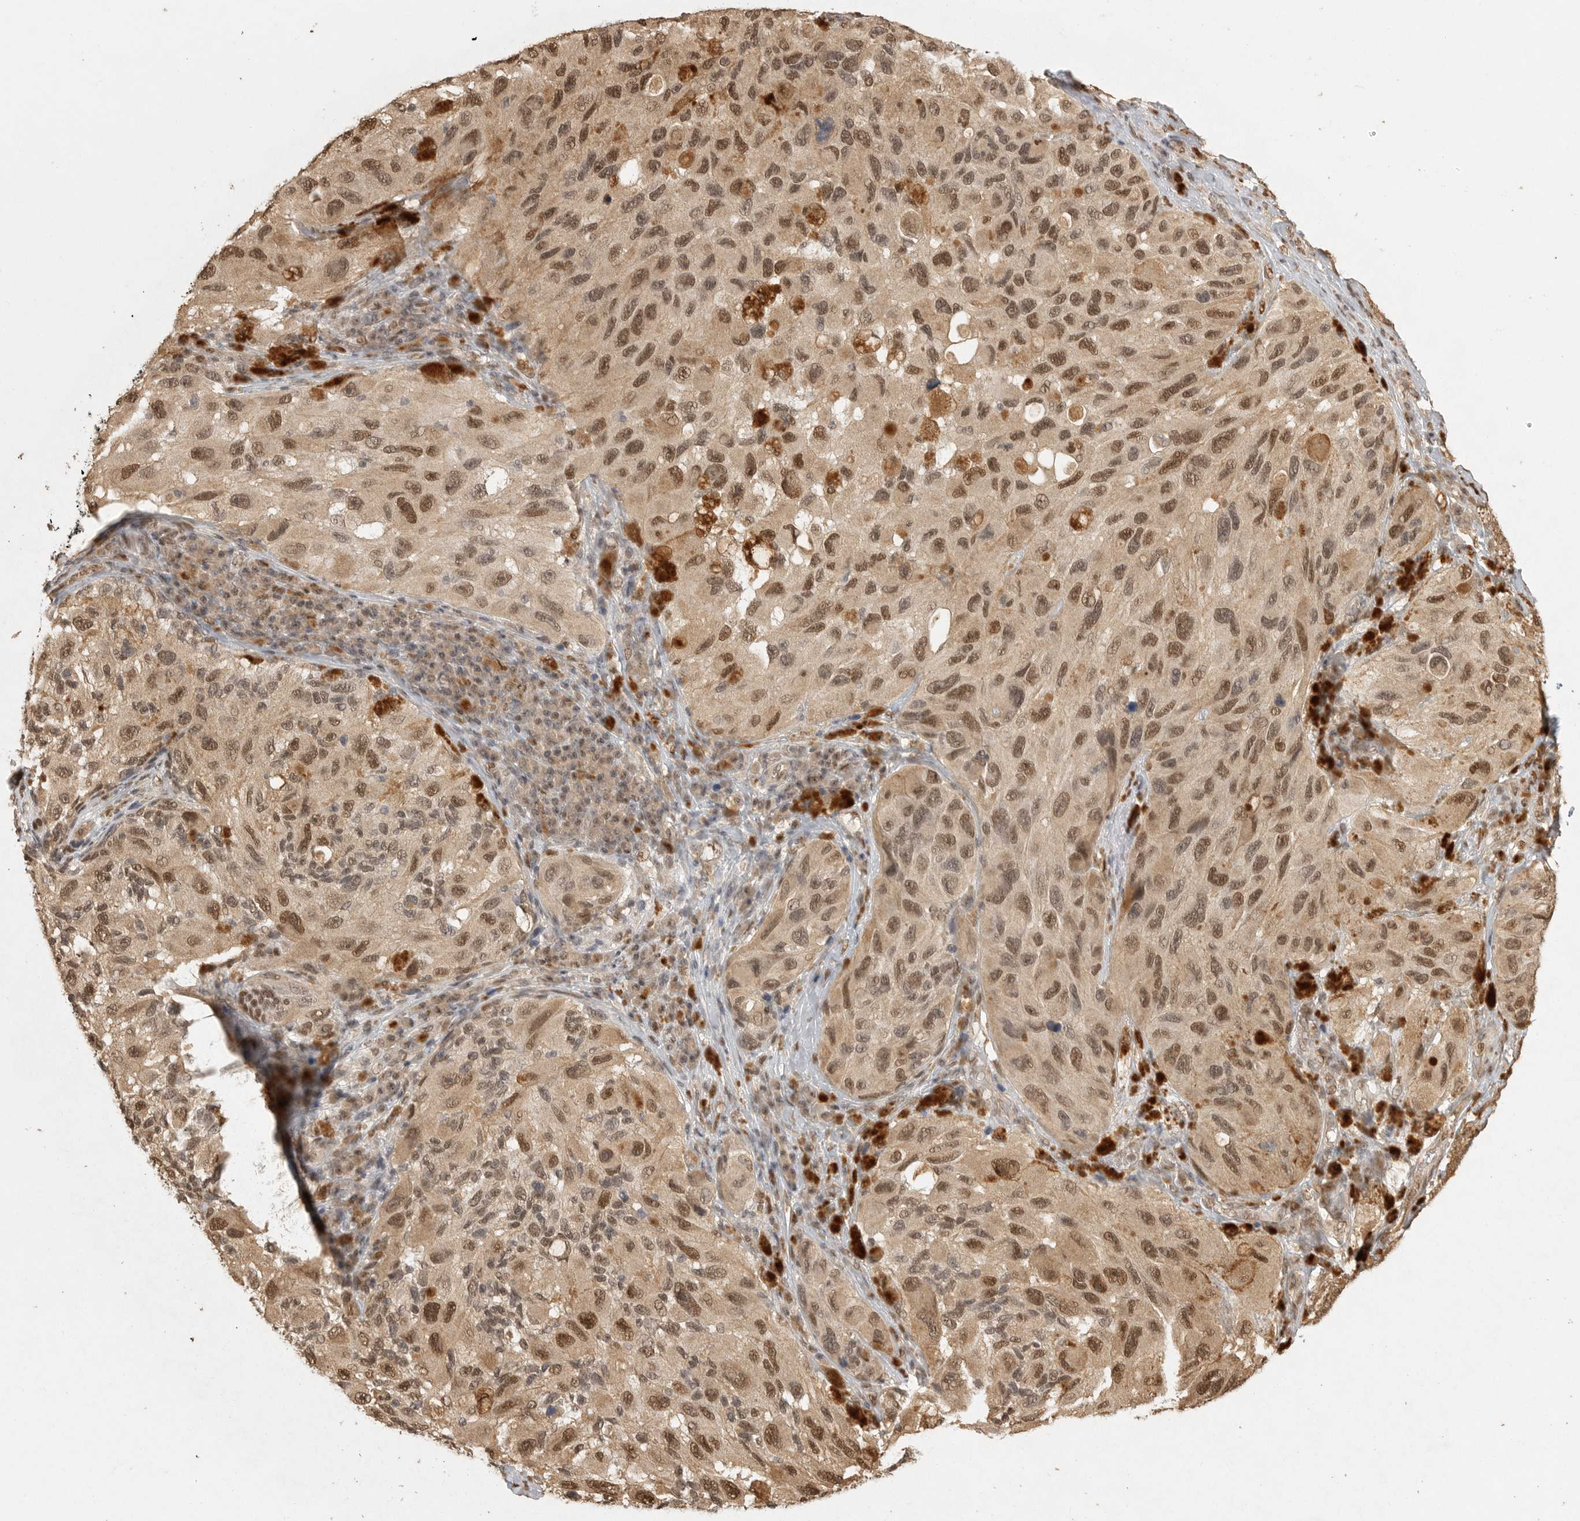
{"staining": {"intensity": "moderate", "quantity": ">75%", "location": "cytoplasmic/membranous,nuclear"}, "tissue": "melanoma", "cell_type": "Tumor cells", "image_type": "cancer", "snomed": [{"axis": "morphology", "description": "Malignant melanoma, NOS"}, {"axis": "topography", "description": "Skin"}], "caption": "Protein staining of malignant melanoma tissue exhibits moderate cytoplasmic/membranous and nuclear staining in approximately >75% of tumor cells. (brown staining indicates protein expression, while blue staining denotes nuclei).", "gene": "DFFA", "patient": {"sex": "female", "age": 73}}